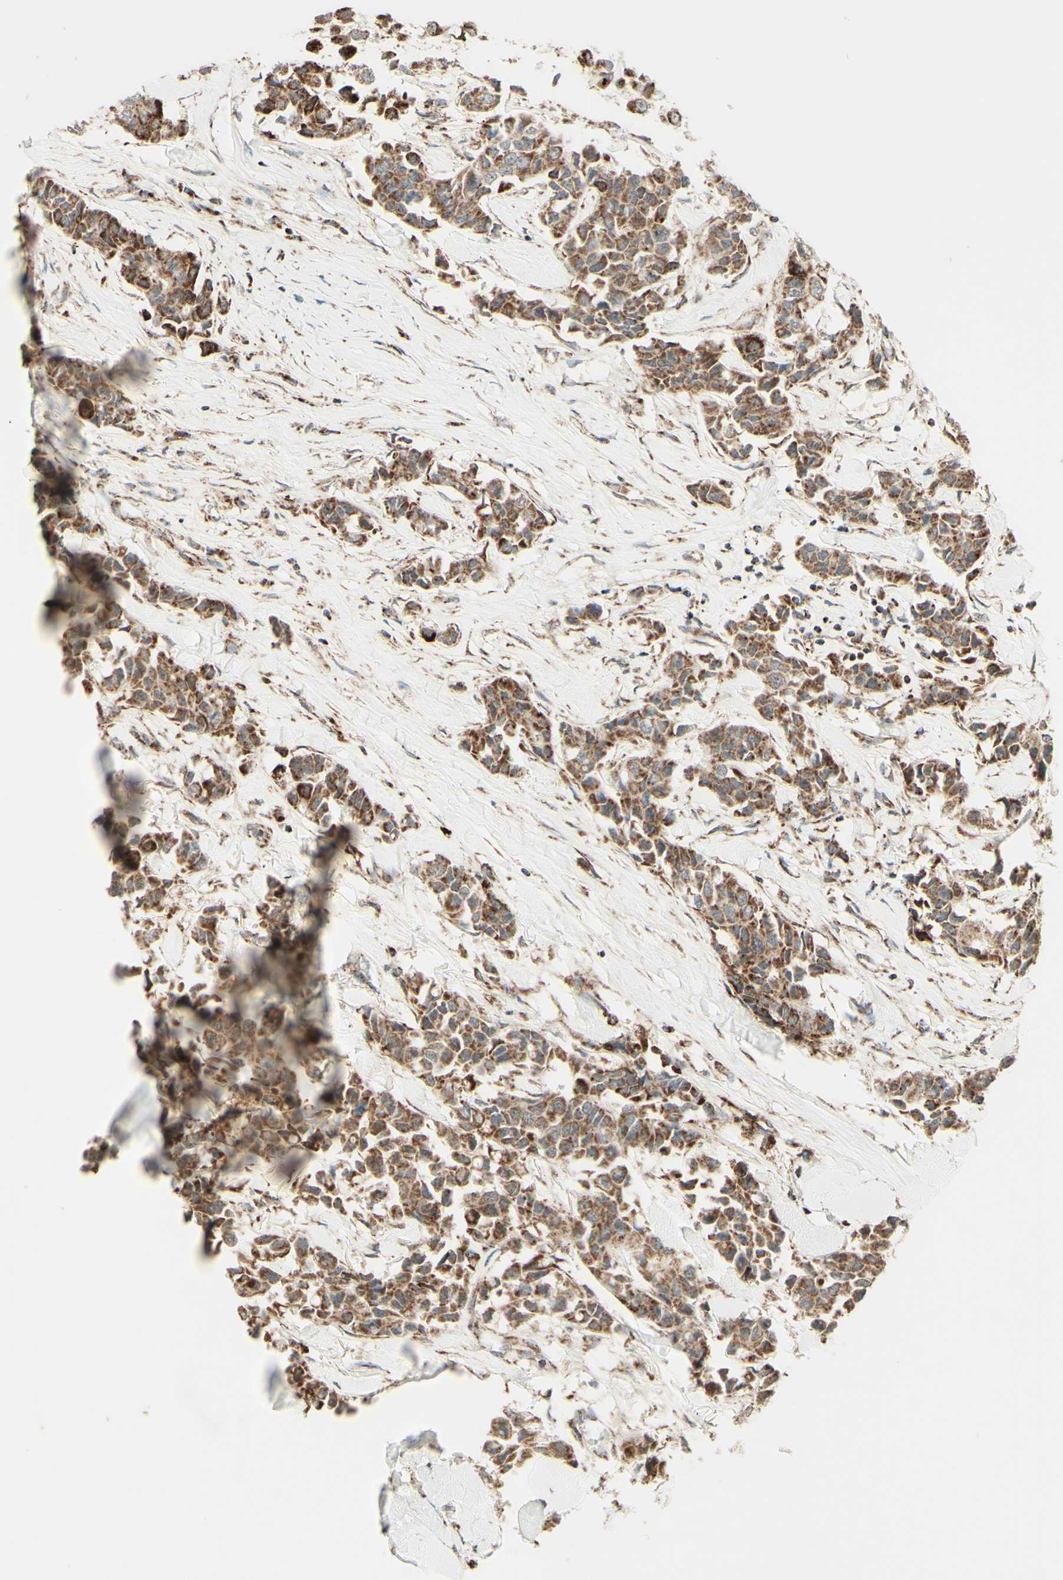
{"staining": {"intensity": "moderate", "quantity": ">75%", "location": "cytoplasmic/membranous"}, "tissue": "breast cancer", "cell_type": "Tumor cells", "image_type": "cancer", "snomed": [{"axis": "morphology", "description": "Duct carcinoma"}, {"axis": "topography", "description": "Breast"}], "caption": "Breast cancer was stained to show a protein in brown. There is medium levels of moderate cytoplasmic/membranous staining in approximately >75% of tumor cells.", "gene": "DHRS3", "patient": {"sex": "female", "age": 80}}